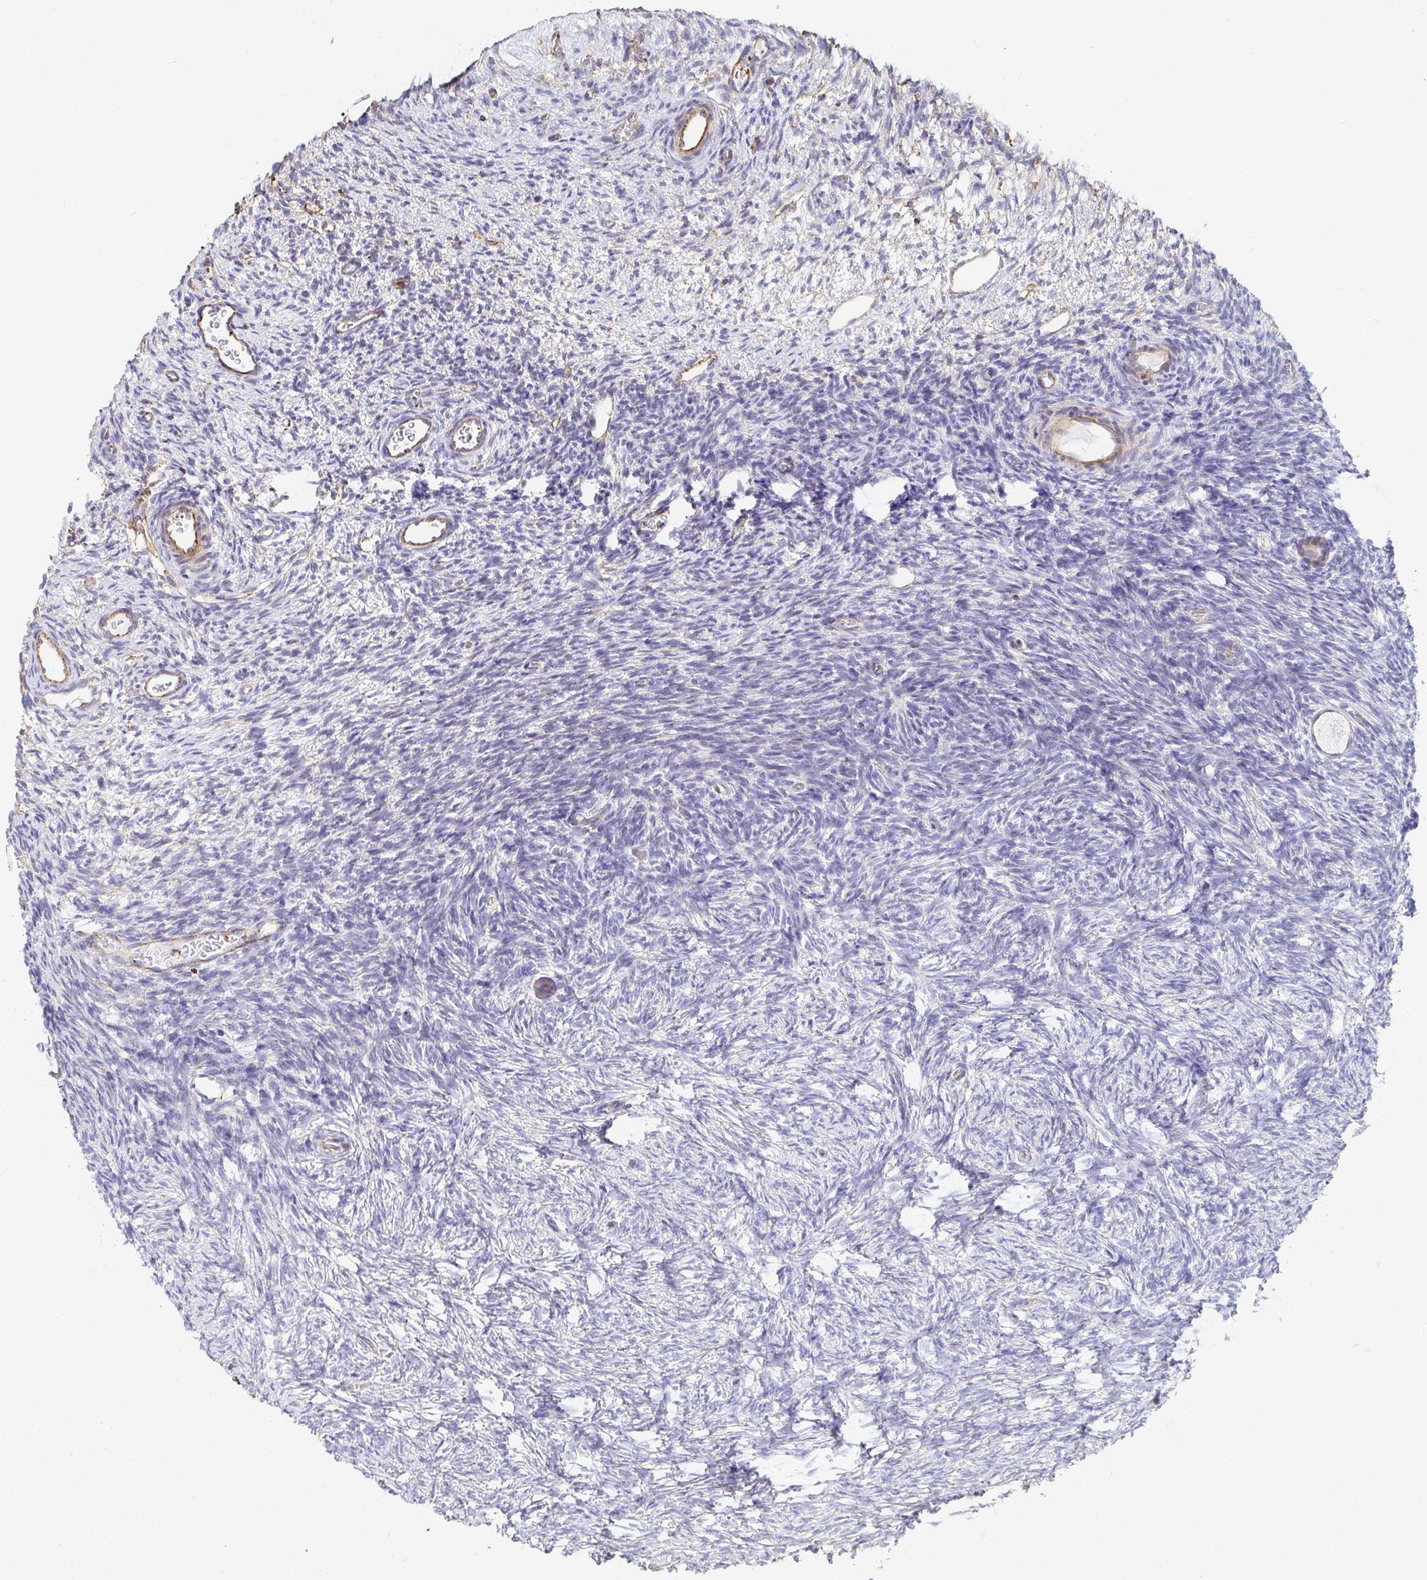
{"staining": {"intensity": "negative", "quantity": "none", "location": "none"}, "tissue": "ovary", "cell_type": "Ovarian stroma cells", "image_type": "normal", "snomed": [{"axis": "morphology", "description": "Normal tissue, NOS"}, {"axis": "topography", "description": "Ovary"}], "caption": "DAB immunohistochemical staining of normal human ovary demonstrates no significant staining in ovarian stroma cells.", "gene": "PTPN14", "patient": {"sex": "female", "age": 34}}